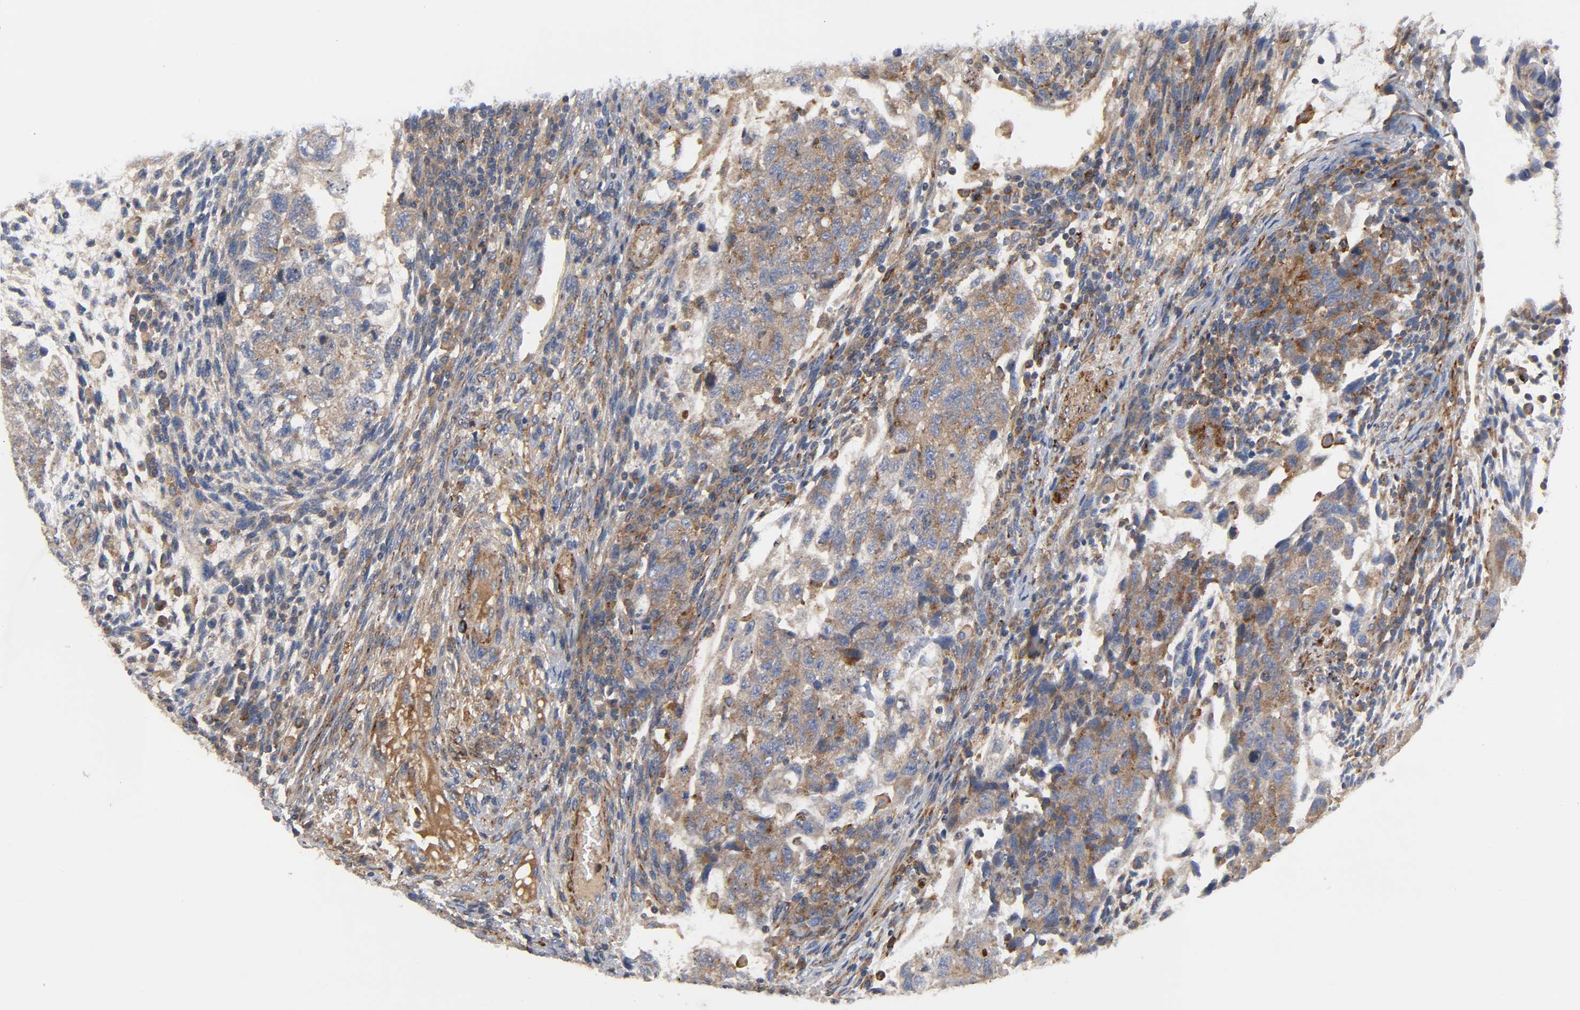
{"staining": {"intensity": "moderate", "quantity": ">75%", "location": "cytoplasmic/membranous"}, "tissue": "testis cancer", "cell_type": "Tumor cells", "image_type": "cancer", "snomed": [{"axis": "morphology", "description": "Normal tissue, NOS"}, {"axis": "morphology", "description": "Carcinoma, Embryonal, NOS"}, {"axis": "topography", "description": "Testis"}], "caption": "A medium amount of moderate cytoplasmic/membranous positivity is seen in approximately >75% of tumor cells in testis embryonal carcinoma tissue.", "gene": "ARHGAP1", "patient": {"sex": "male", "age": 36}}